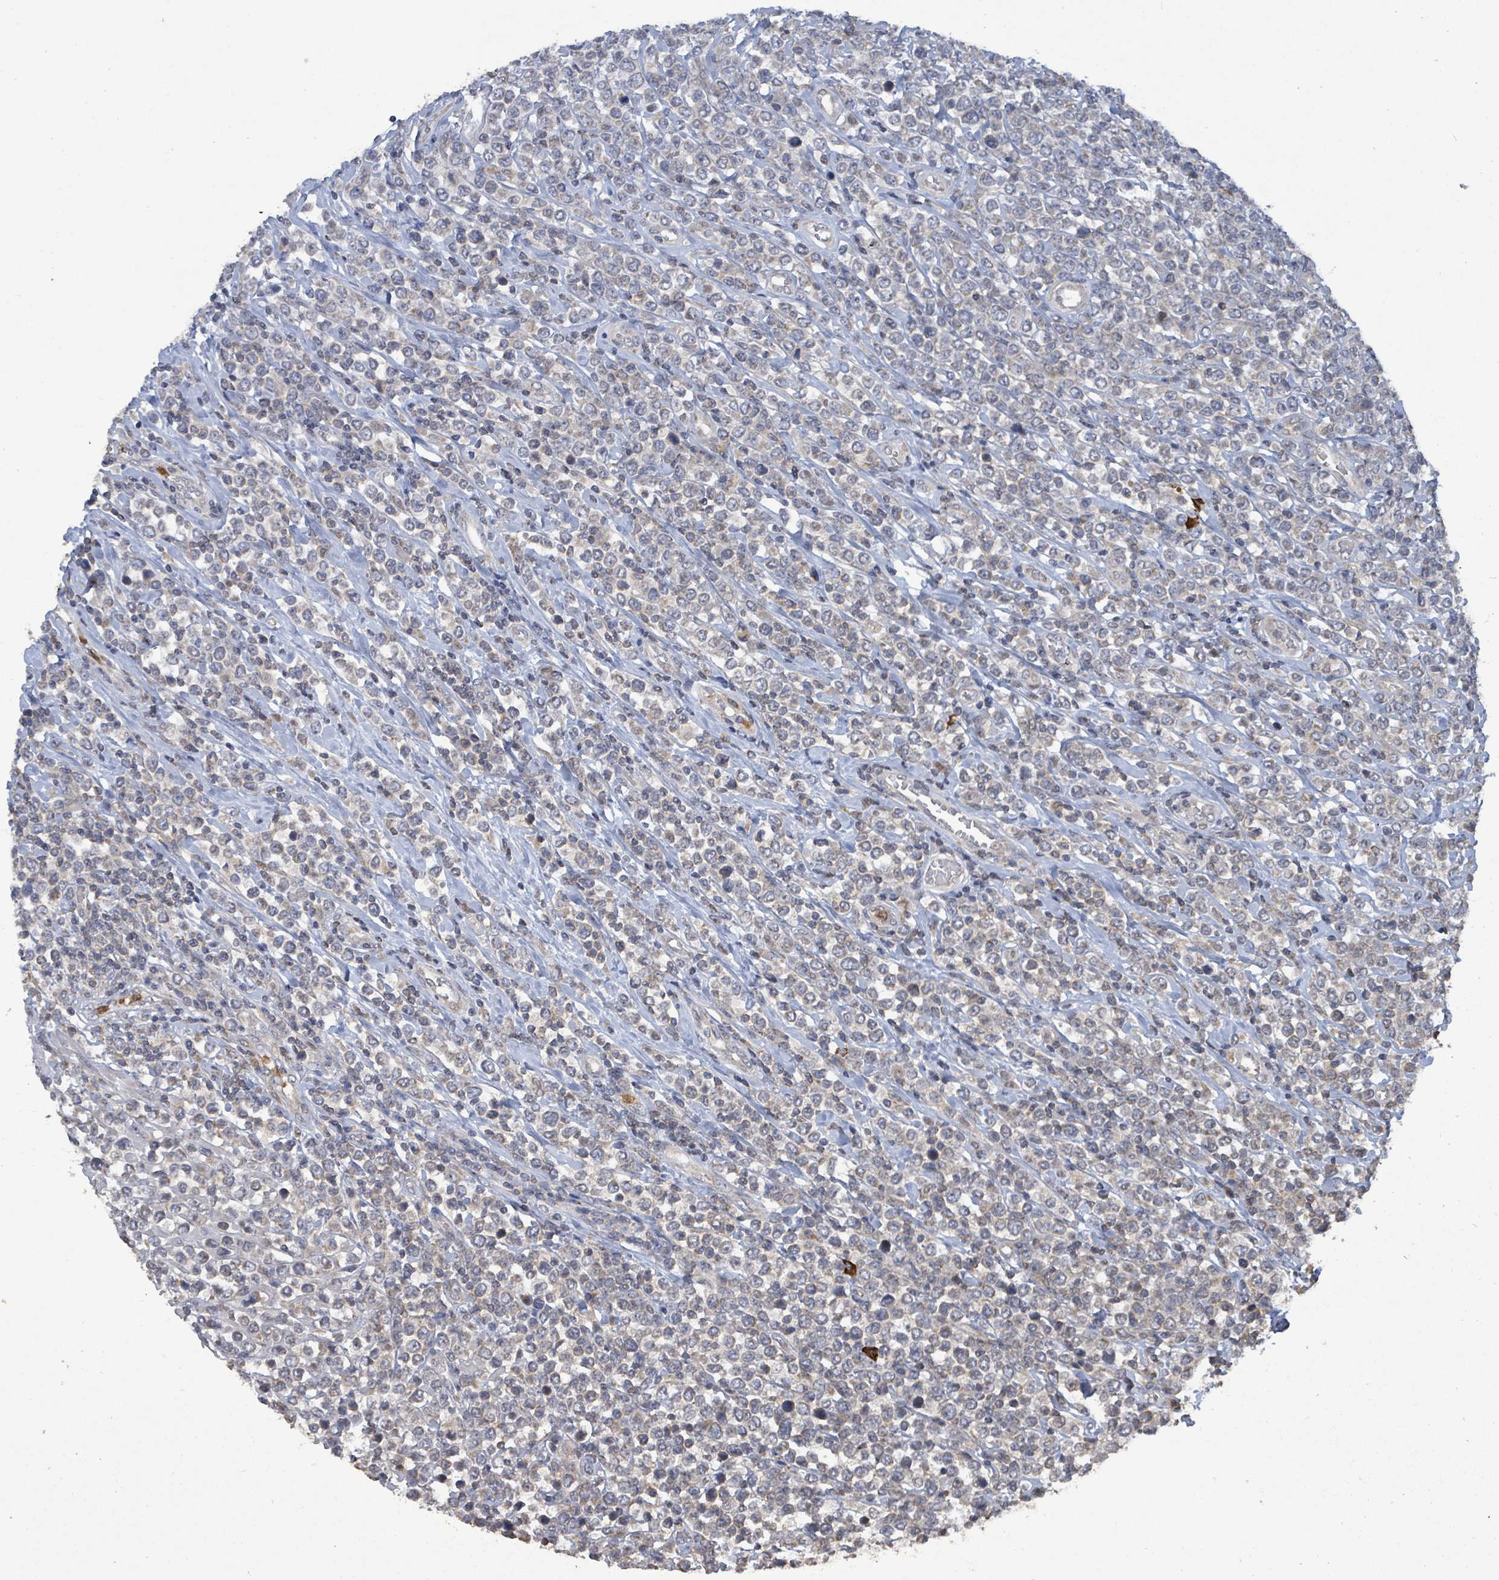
{"staining": {"intensity": "negative", "quantity": "none", "location": "none"}, "tissue": "lymphoma", "cell_type": "Tumor cells", "image_type": "cancer", "snomed": [{"axis": "morphology", "description": "Malignant lymphoma, non-Hodgkin's type, High grade"}, {"axis": "topography", "description": "Soft tissue"}], "caption": "Immunohistochemistry (IHC) of malignant lymphoma, non-Hodgkin's type (high-grade) exhibits no staining in tumor cells. (DAB (3,3'-diaminobenzidine) immunohistochemistry (IHC) visualized using brightfield microscopy, high magnification).", "gene": "COQ6", "patient": {"sex": "female", "age": 56}}